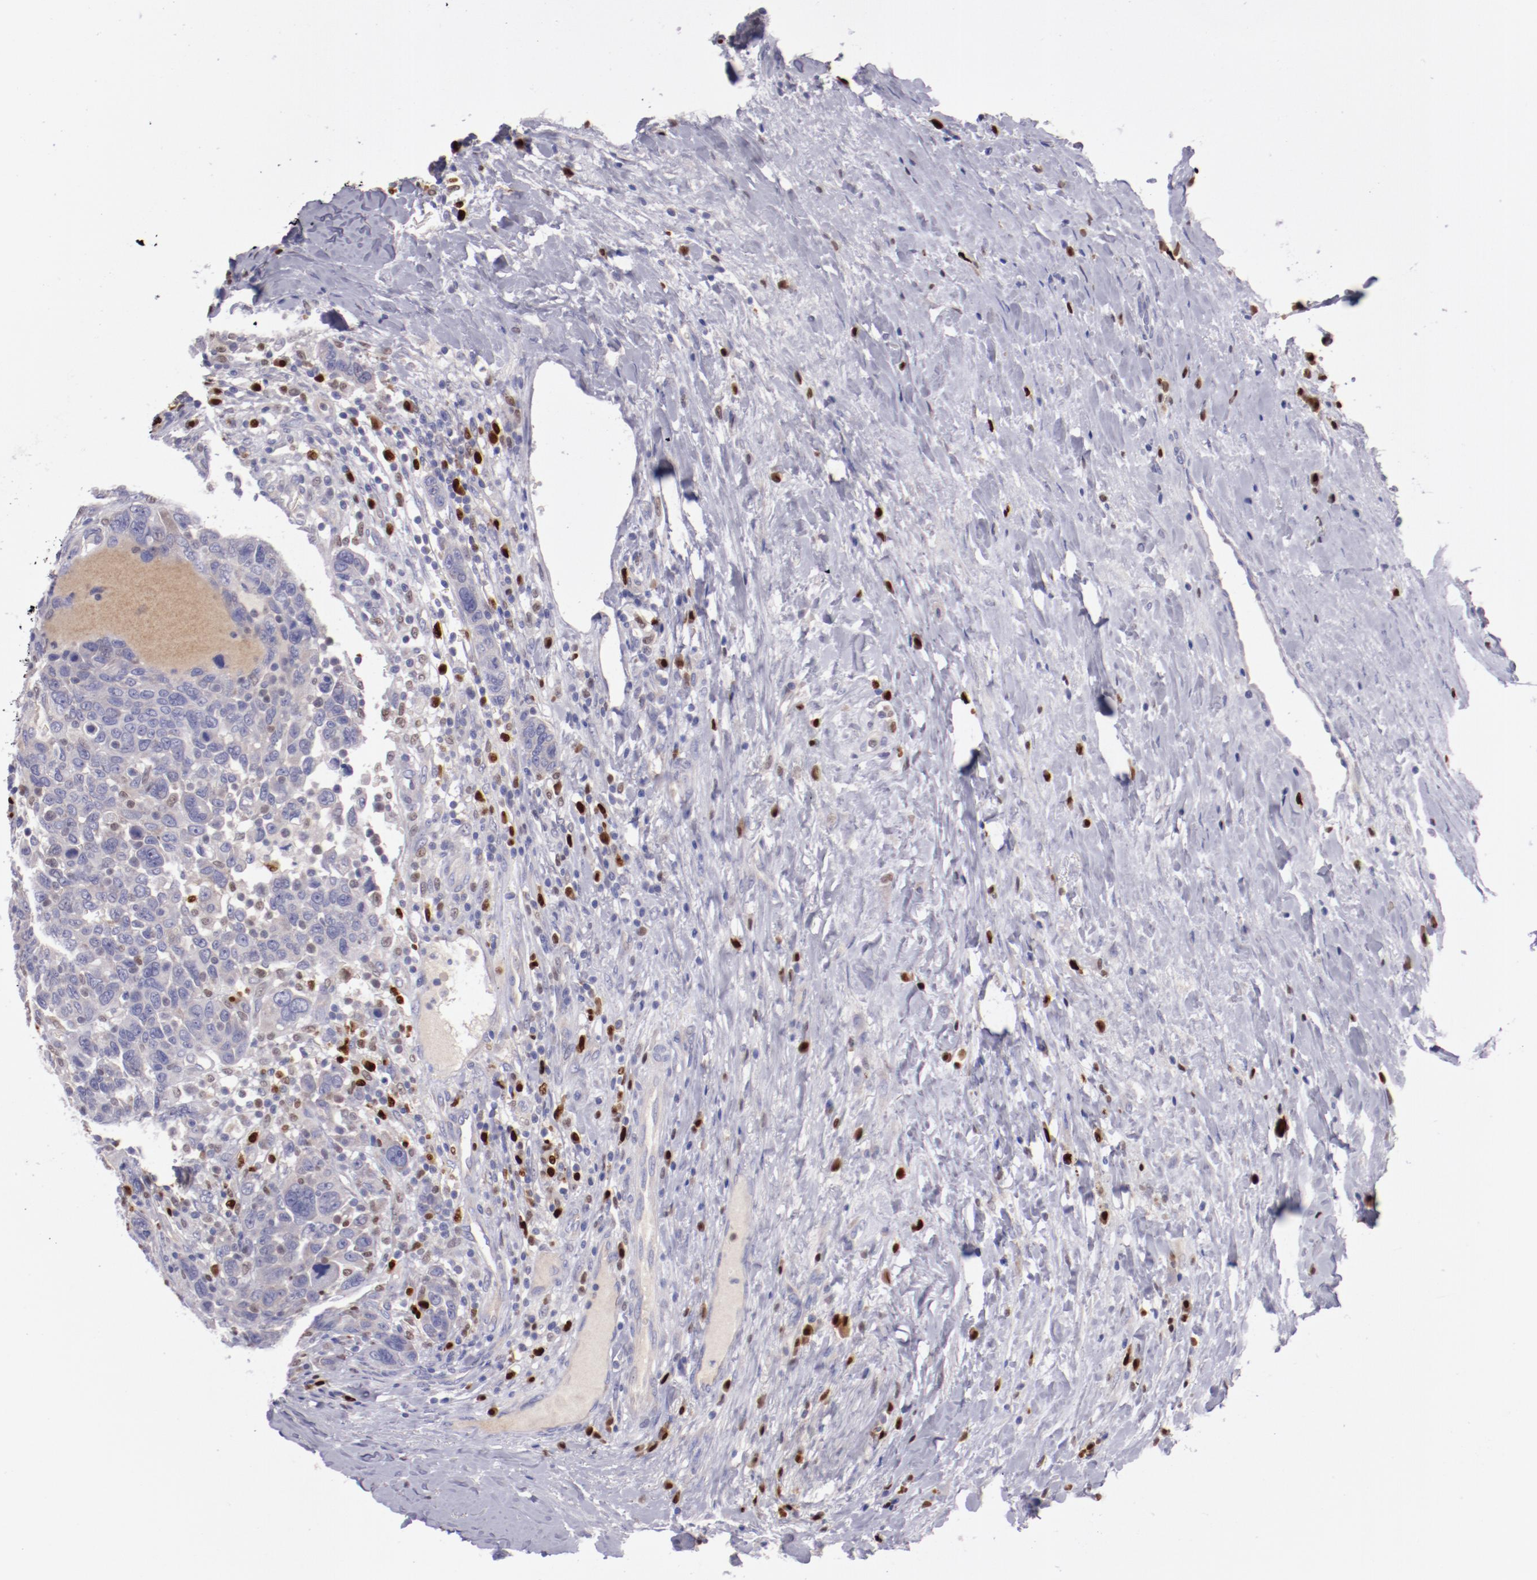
{"staining": {"intensity": "negative", "quantity": "none", "location": "none"}, "tissue": "breast cancer", "cell_type": "Tumor cells", "image_type": "cancer", "snomed": [{"axis": "morphology", "description": "Duct carcinoma"}, {"axis": "topography", "description": "Breast"}], "caption": "High magnification brightfield microscopy of breast cancer (infiltrating ductal carcinoma) stained with DAB (brown) and counterstained with hematoxylin (blue): tumor cells show no significant positivity. (Stains: DAB immunohistochemistry (IHC) with hematoxylin counter stain, Microscopy: brightfield microscopy at high magnification).", "gene": "IRF8", "patient": {"sex": "female", "age": 37}}